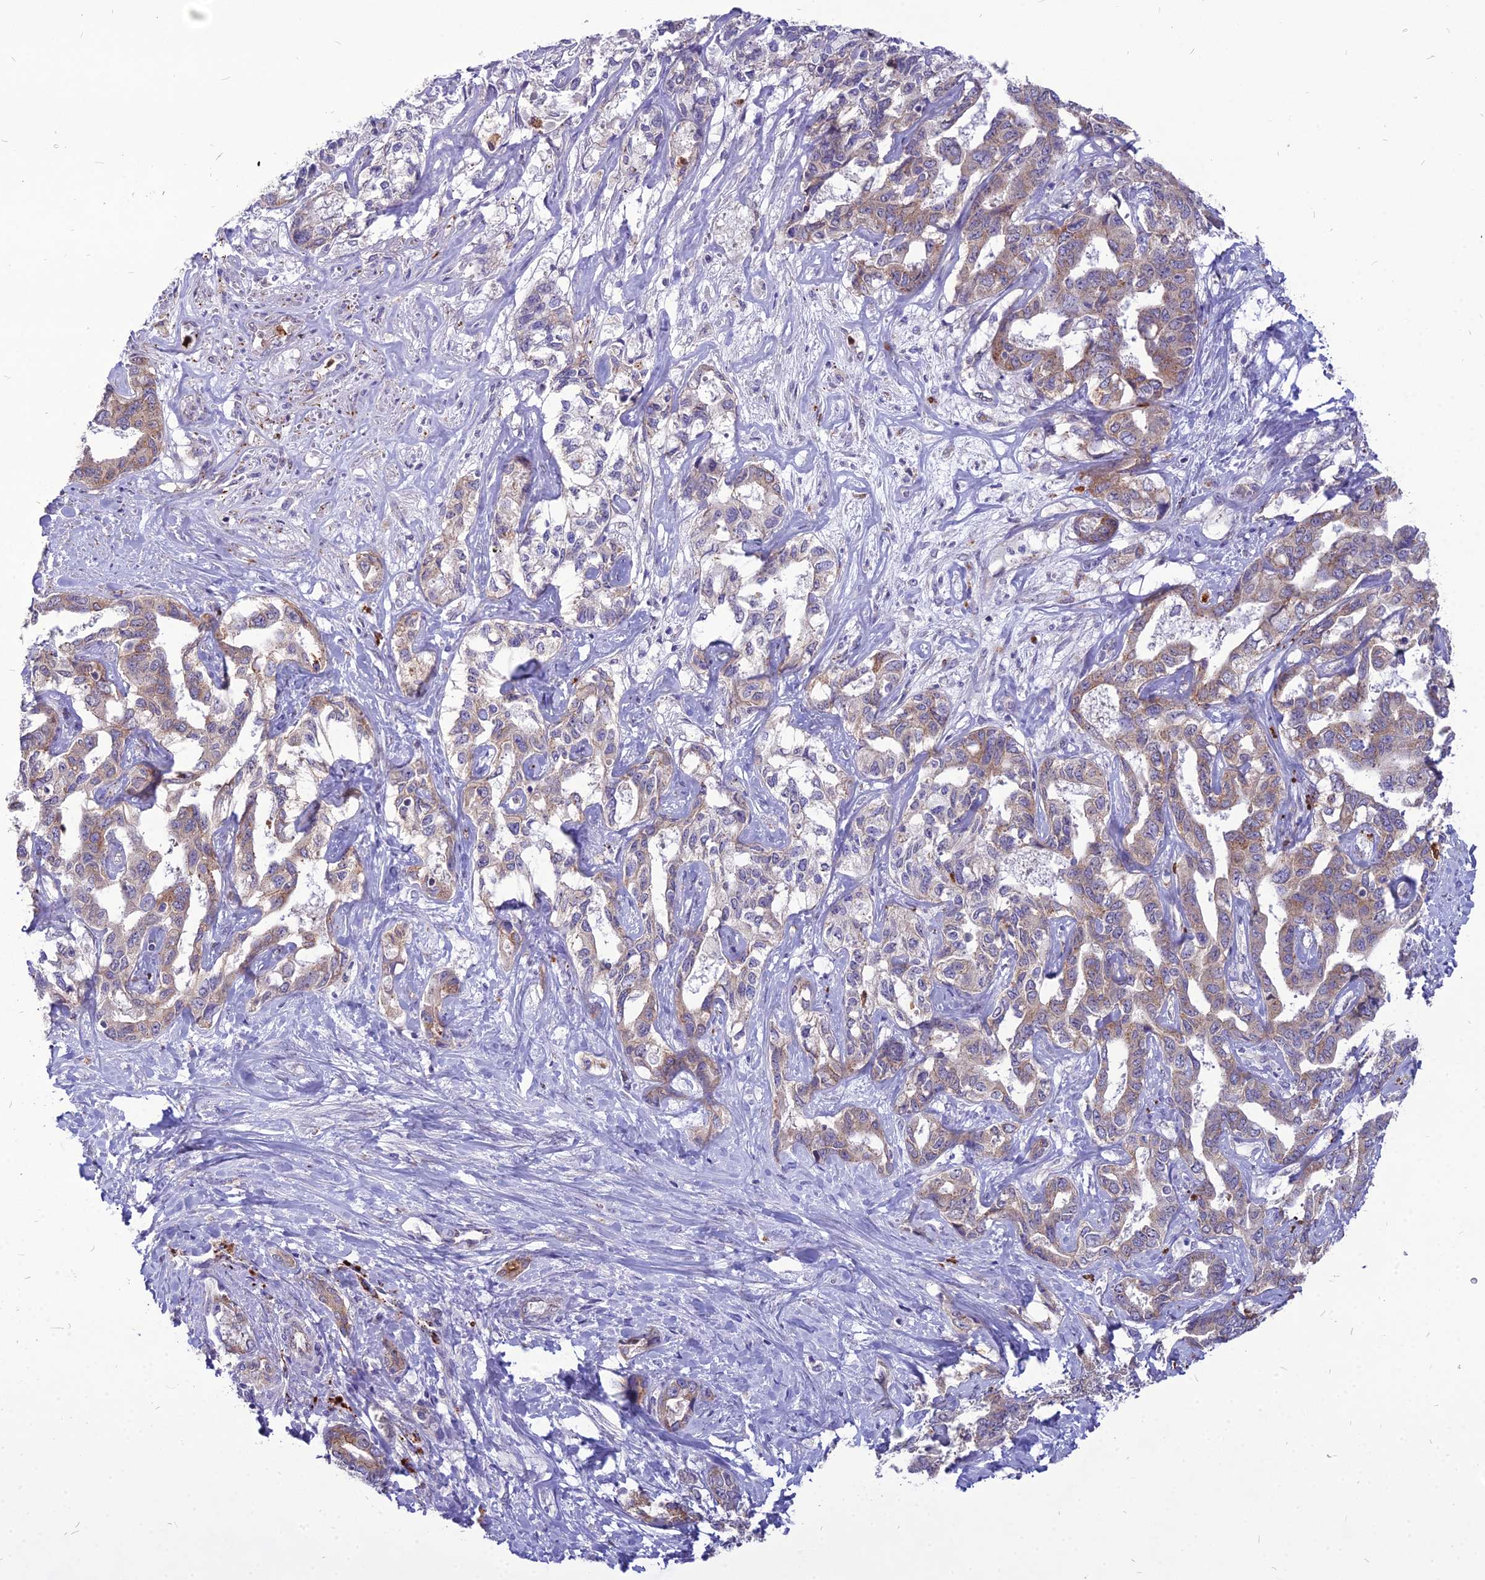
{"staining": {"intensity": "moderate", "quantity": "<25%", "location": "cytoplasmic/membranous"}, "tissue": "liver cancer", "cell_type": "Tumor cells", "image_type": "cancer", "snomed": [{"axis": "morphology", "description": "Cholangiocarcinoma"}, {"axis": "topography", "description": "Liver"}], "caption": "An image showing moderate cytoplasmic/membranous positivity in approximately <25% of tumor cells in liver cancer, as visualized by brown immunohistochemical staining.", "gene": "PCED1B", "patient": {"sex": "male", "age": 59}}